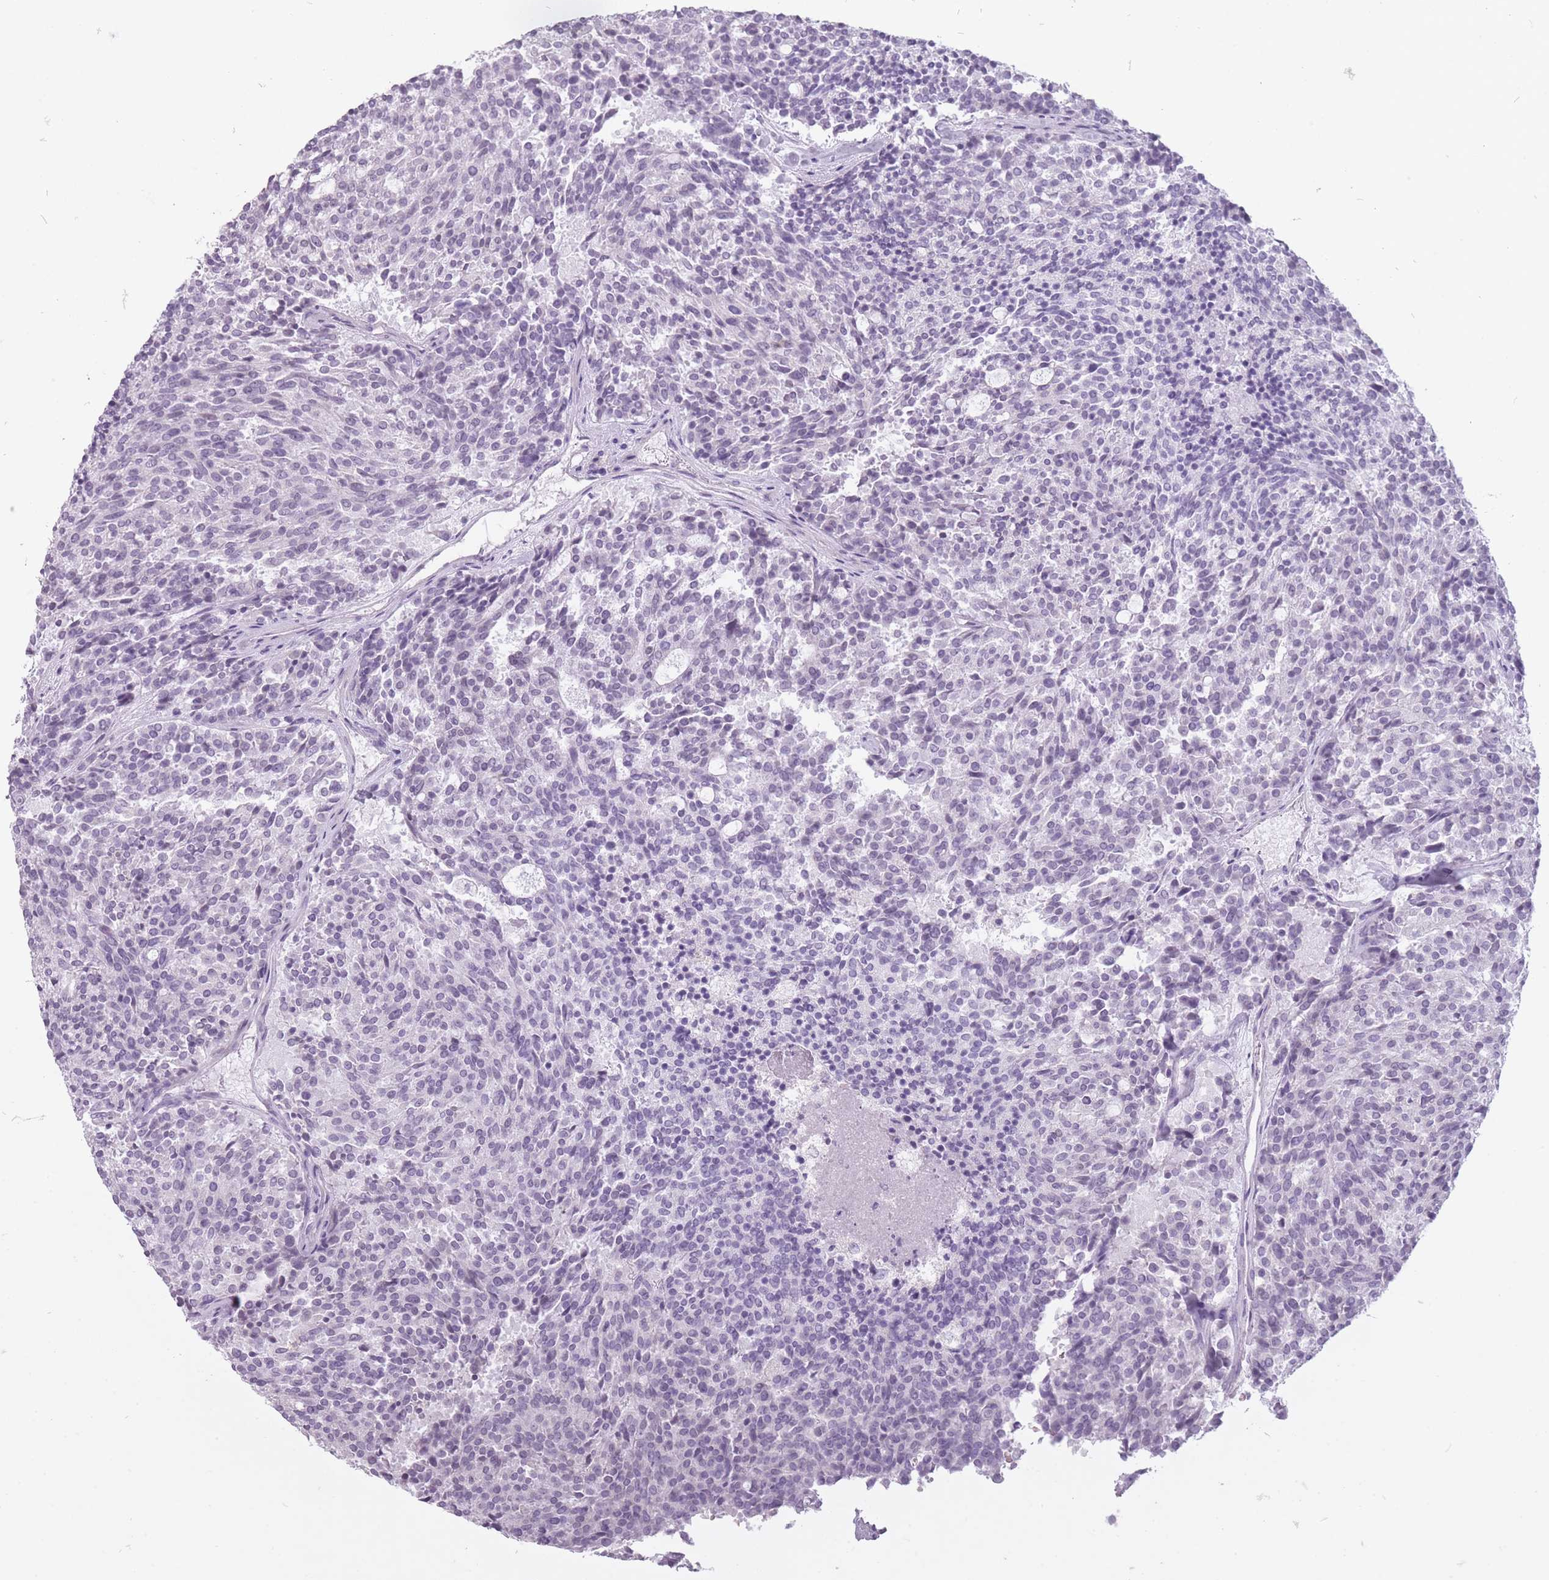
{"staining": {"intensity": "negative", "quantity": "none", "location": "none"}, "tissue": "carcinoid", "cell_type": "Tumor cells", "image_type": "cancer", "snomed": [{"axis": "morphology", "description": "Carcinoid, malignant, NOS"}, {"axis": "topography", "description": "Pancreas"}], "caption": "Carcinoid (malignant) was stained to show a protein in brown. There is no significant staining in tumor cells.", "gene": "RFX4", "patient": {"sex": "female", "age": 54}}